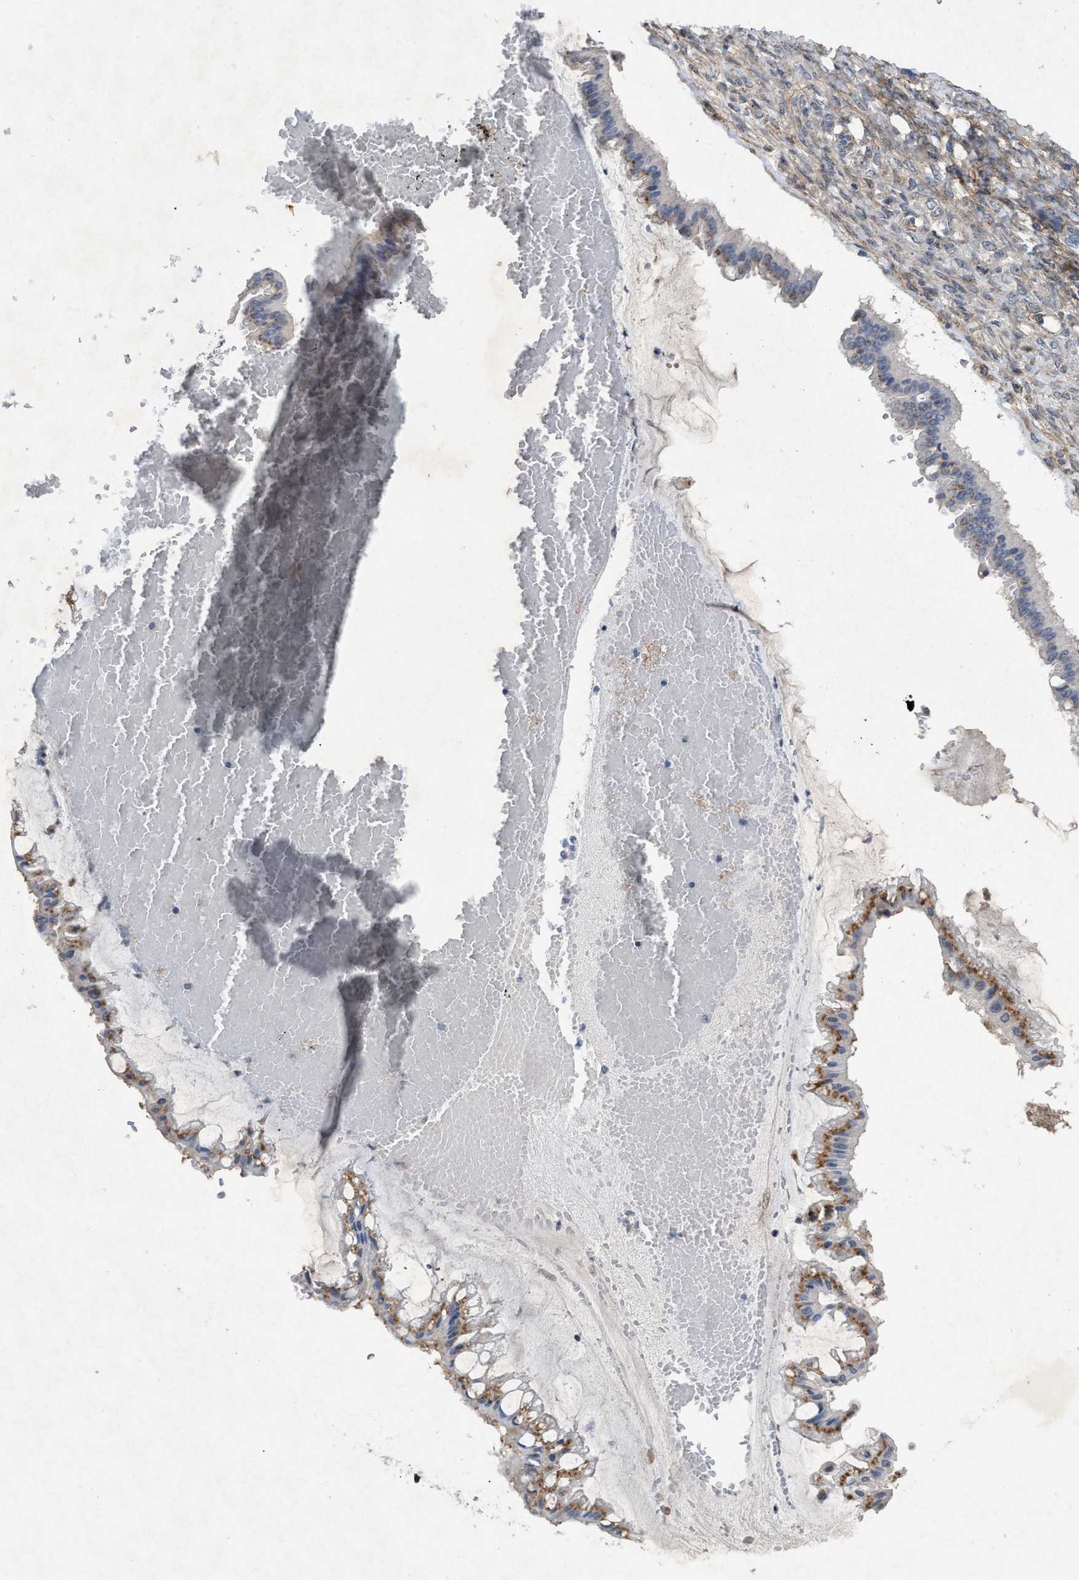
{"staining": {"intensity": "moderate", "quantity": "25%-75%", "location": "cytoplasmic/membranous"}, "tissue": "ovarian cancer", "cell_type": "Tumor cells", "image_type": "cancer", "snomed": [{"axis": "morphology", "description": "Cystadenocarcinoma, mucinous, NOS"}, {"axis": "topography", "description": "Ovary"}], "caption": "A micrograph of human mucinous cystadenocarcinoma (ovarian) stained for a protein demonstrates moderate cytoplasmic/membranous brown staining in tumor cells.", "gene": "PDGFRA", "patient": {"sex": "female", "age": 73}}